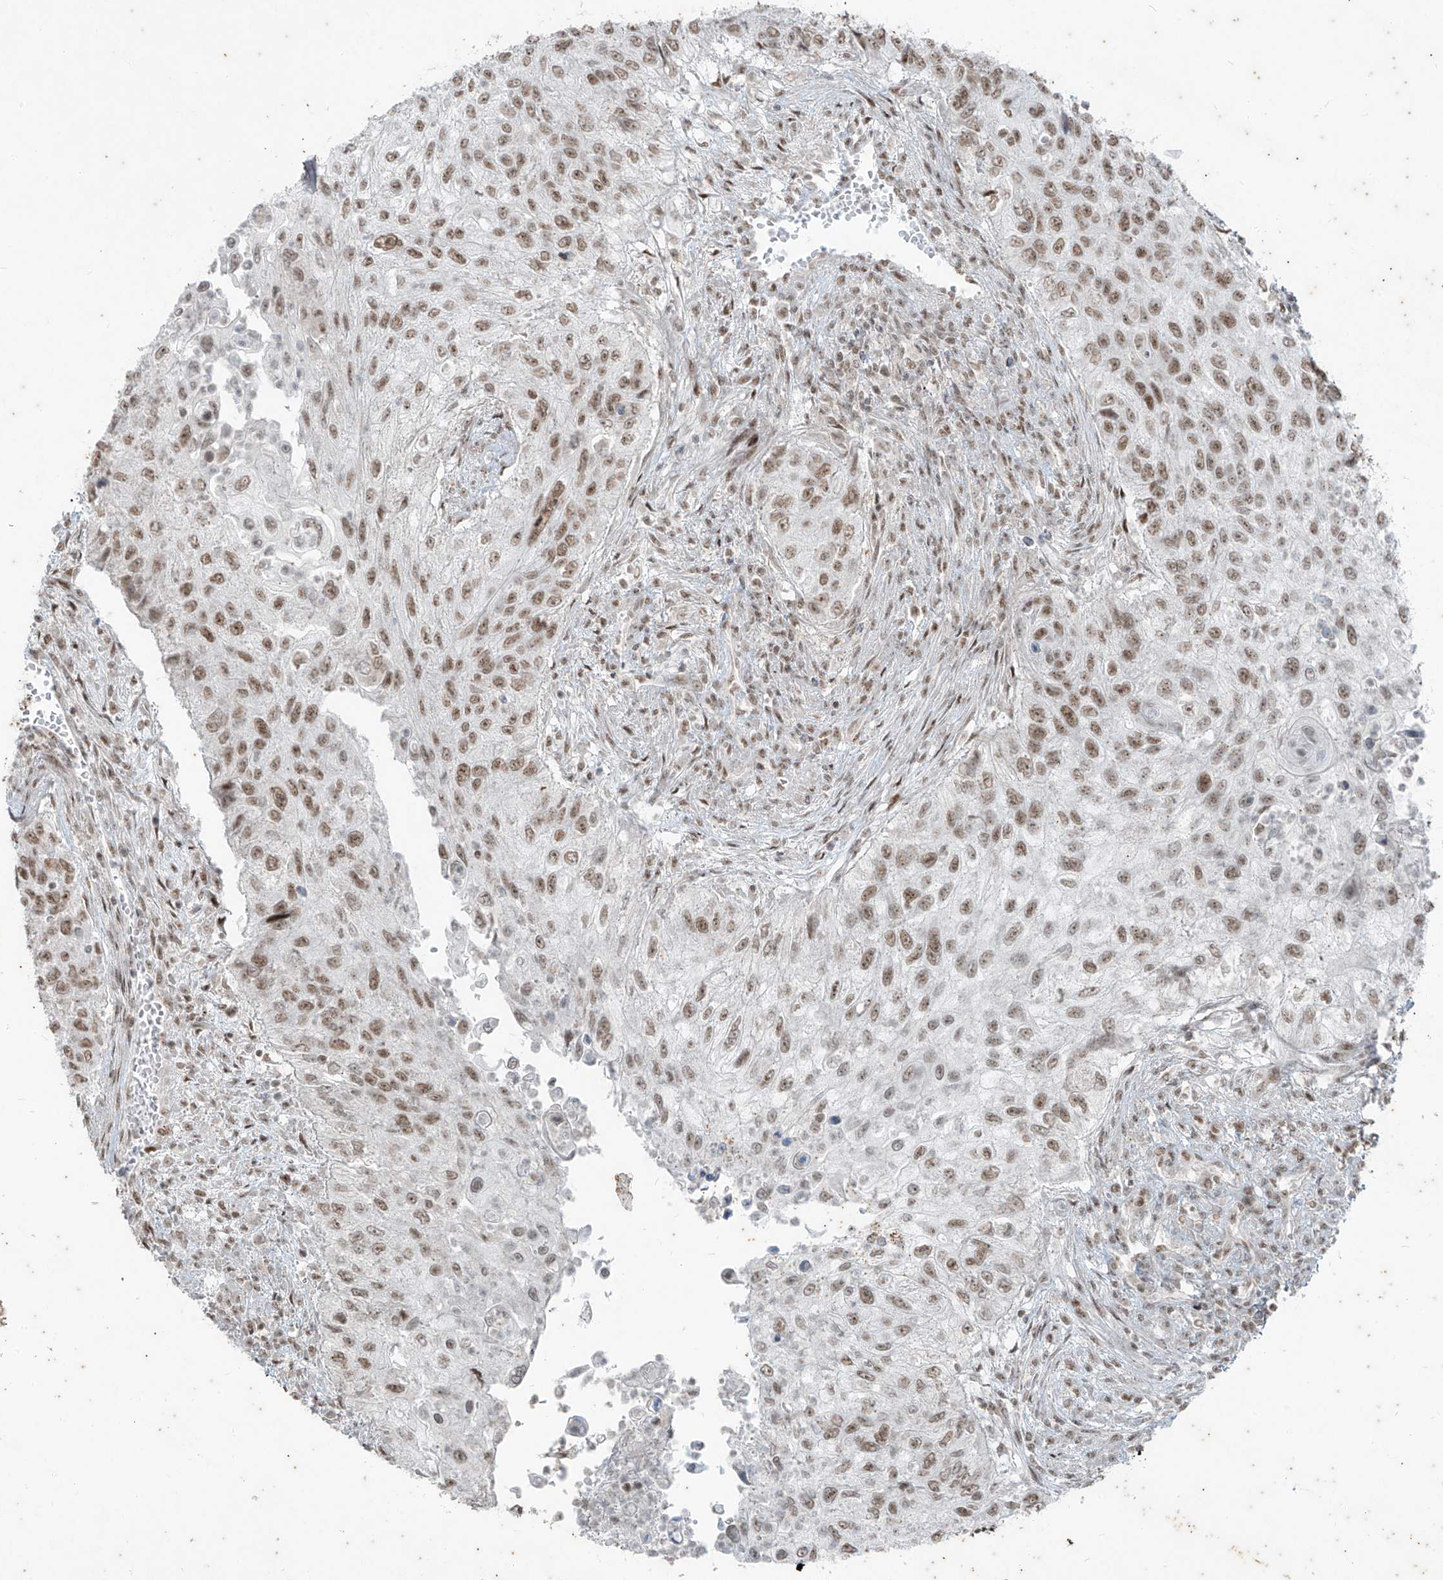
{"staining": {"intensity": "moderate", "quantity": "25%-75%", "location": "nuclear"}, "tissue": "urothelial cancer", "cell_type": "Tumor cells", "image_type": "cancer", "snomed": [{"axis": "morphology", "description": "Urothelial carcinoma, High grade"}, {"axis": "topography", "description": "Urinary bladder"}], "caption": "Immunohistochemistry of human urothelial cancer reveals medium levels of moderate nuclear staining in approximately 25%-75% of tumor cells.", "gene": "ZNF354B", "patient": {"sex": "female", "age": 60}}